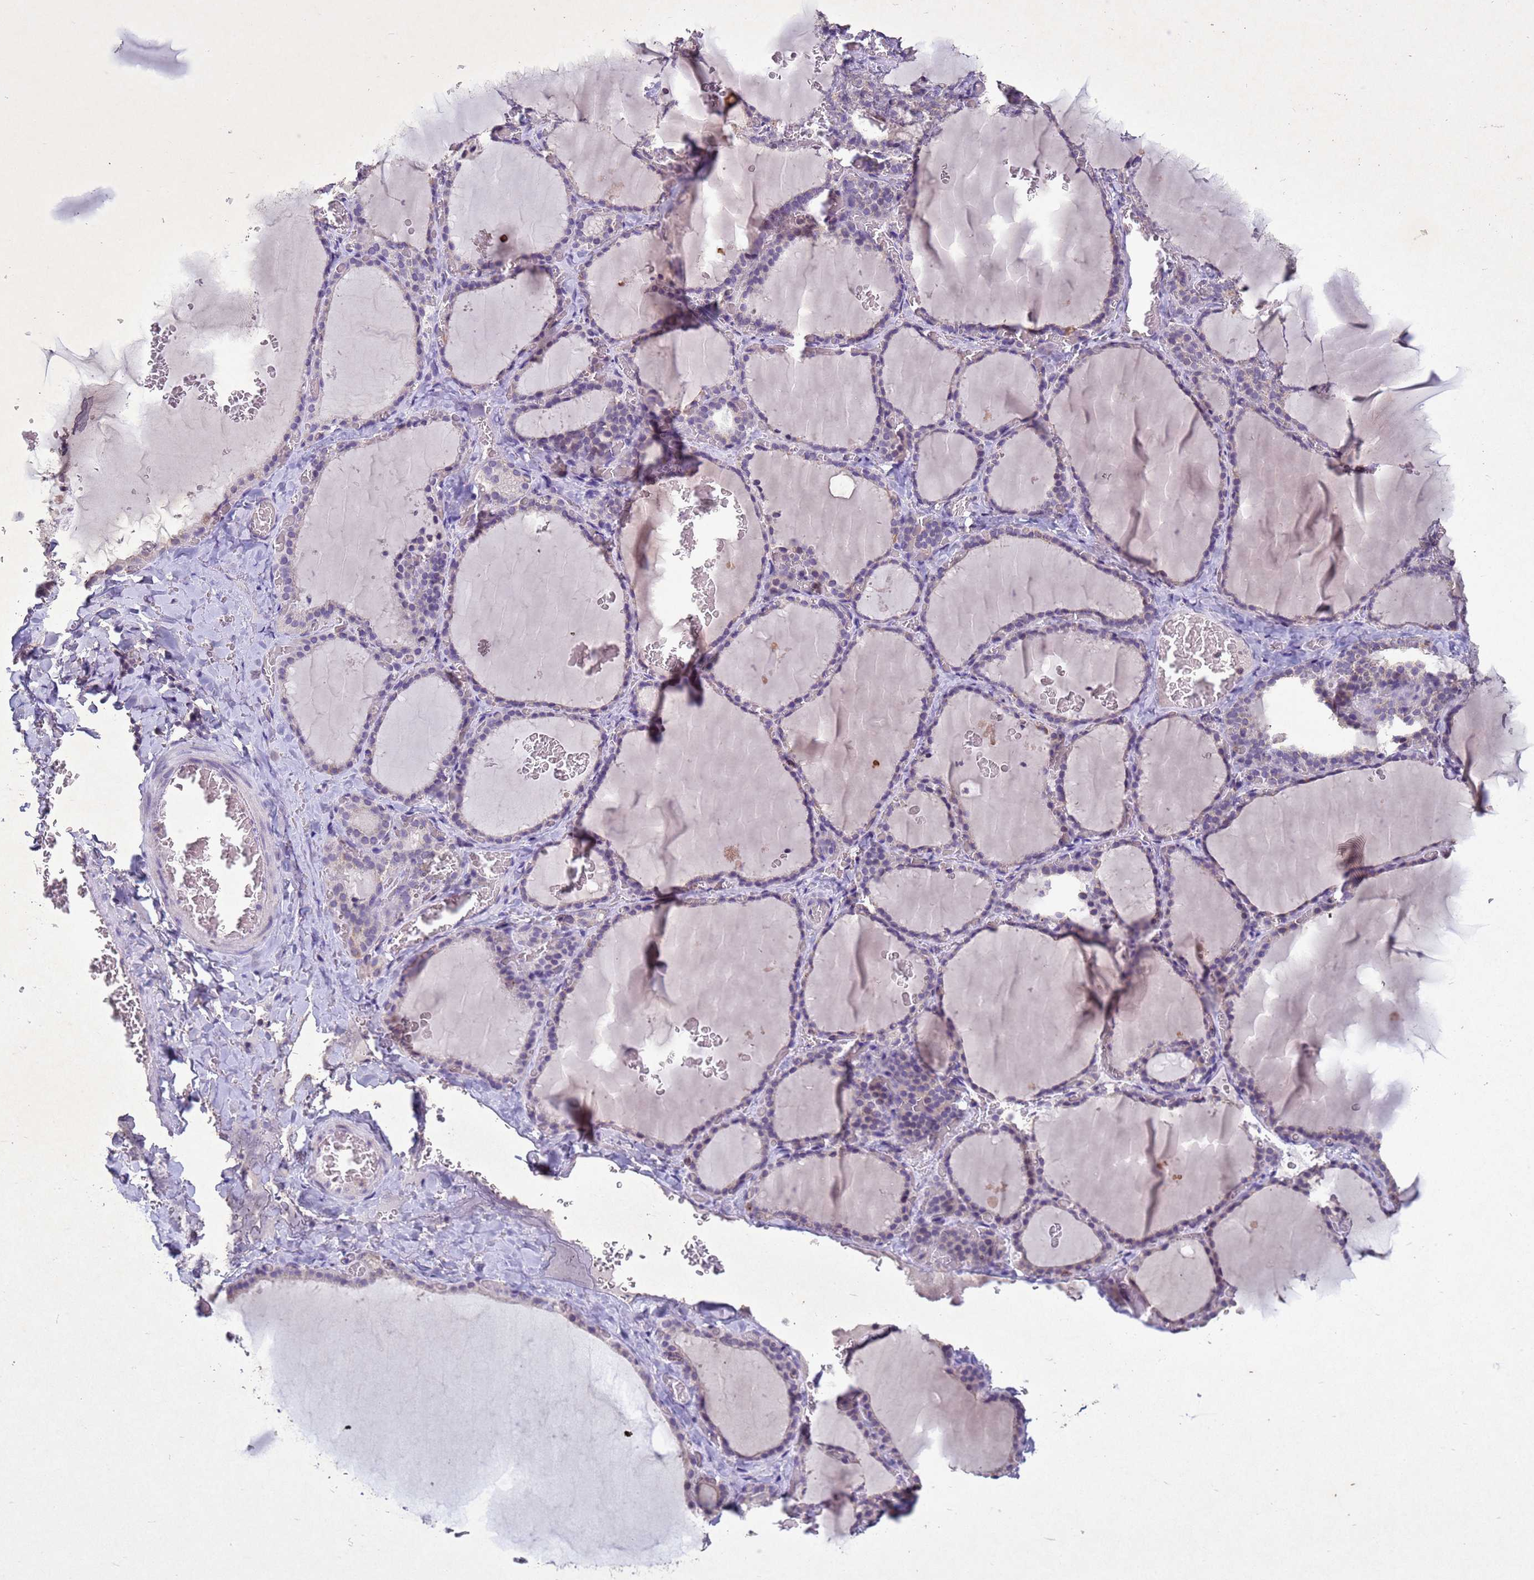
{"staining": {"intensity": "negative", "quantity": "none", "location": "none"}, "tissue": "thyroid gland", "cell_type": "Glandular cells", "image_type": "normal", "snomed": [{"axis": "morphology", "description": "Normal tissue, NOS"}, {"axis": "topography", "description": "Thyroid gland"}], "caption": "The image reveals no staining of glandular cells in benign thyroid gland. (IHC, brightfield microscopy, high magnification).", "gene": "NLRP11", "patient": {"sex": "female", "age": 39}}